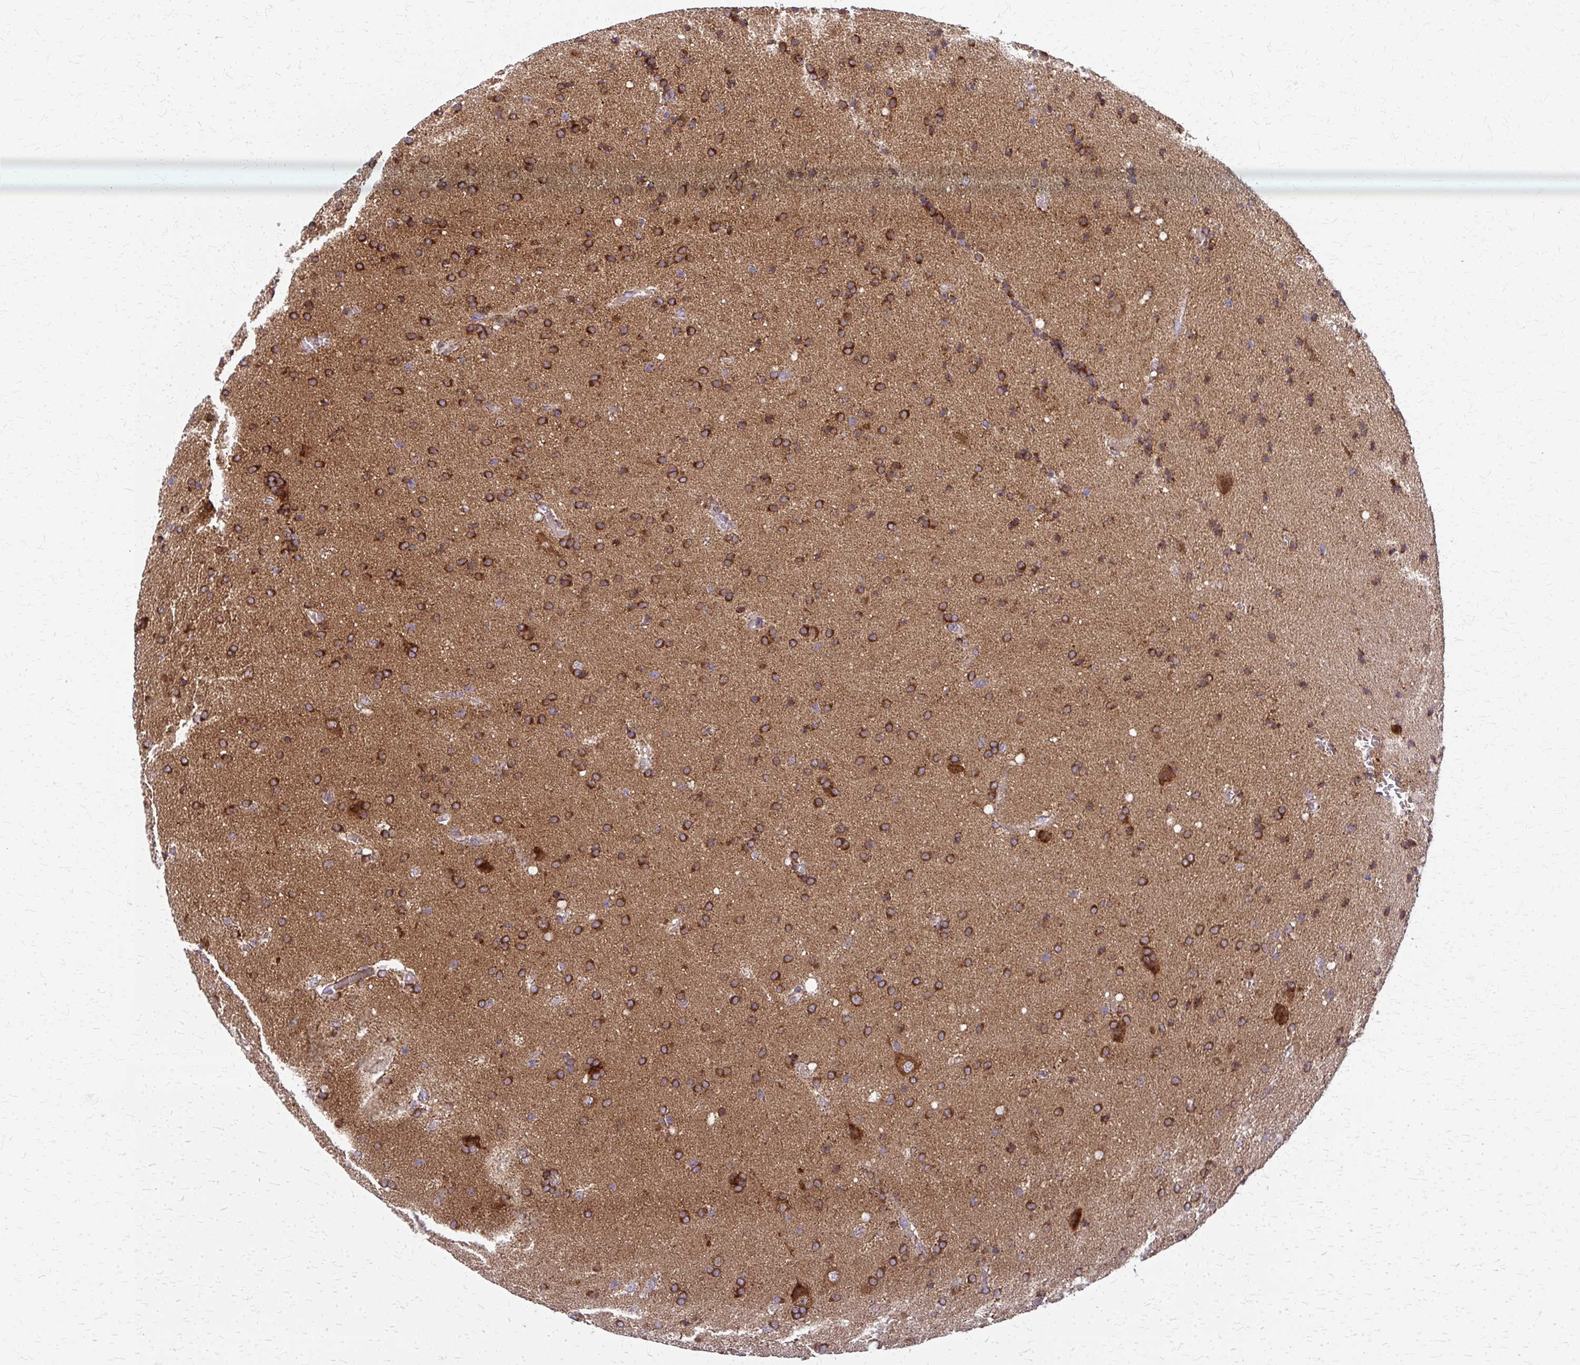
{"staining": {"intensity": "strong", "quantity": ">75%", "location": "cytoplasmic/membranous"}, "tissue": "glioma", "cell_type": "Tumor cells", "image_type": "cancer", "snomed": [{"axis": "morphology", "description": "Glioma, malignant, Low grade"}, {"axis": "topography", "description": "Brain"}], "caption": "IHC image of human glioma stained for a protein (brown), which reveals high levels of strong cytoplasmic/membranous staining in about >75% of tumor cells.", "gene": "MCCC1", "patient": {"sex": "female", "age": 54}}